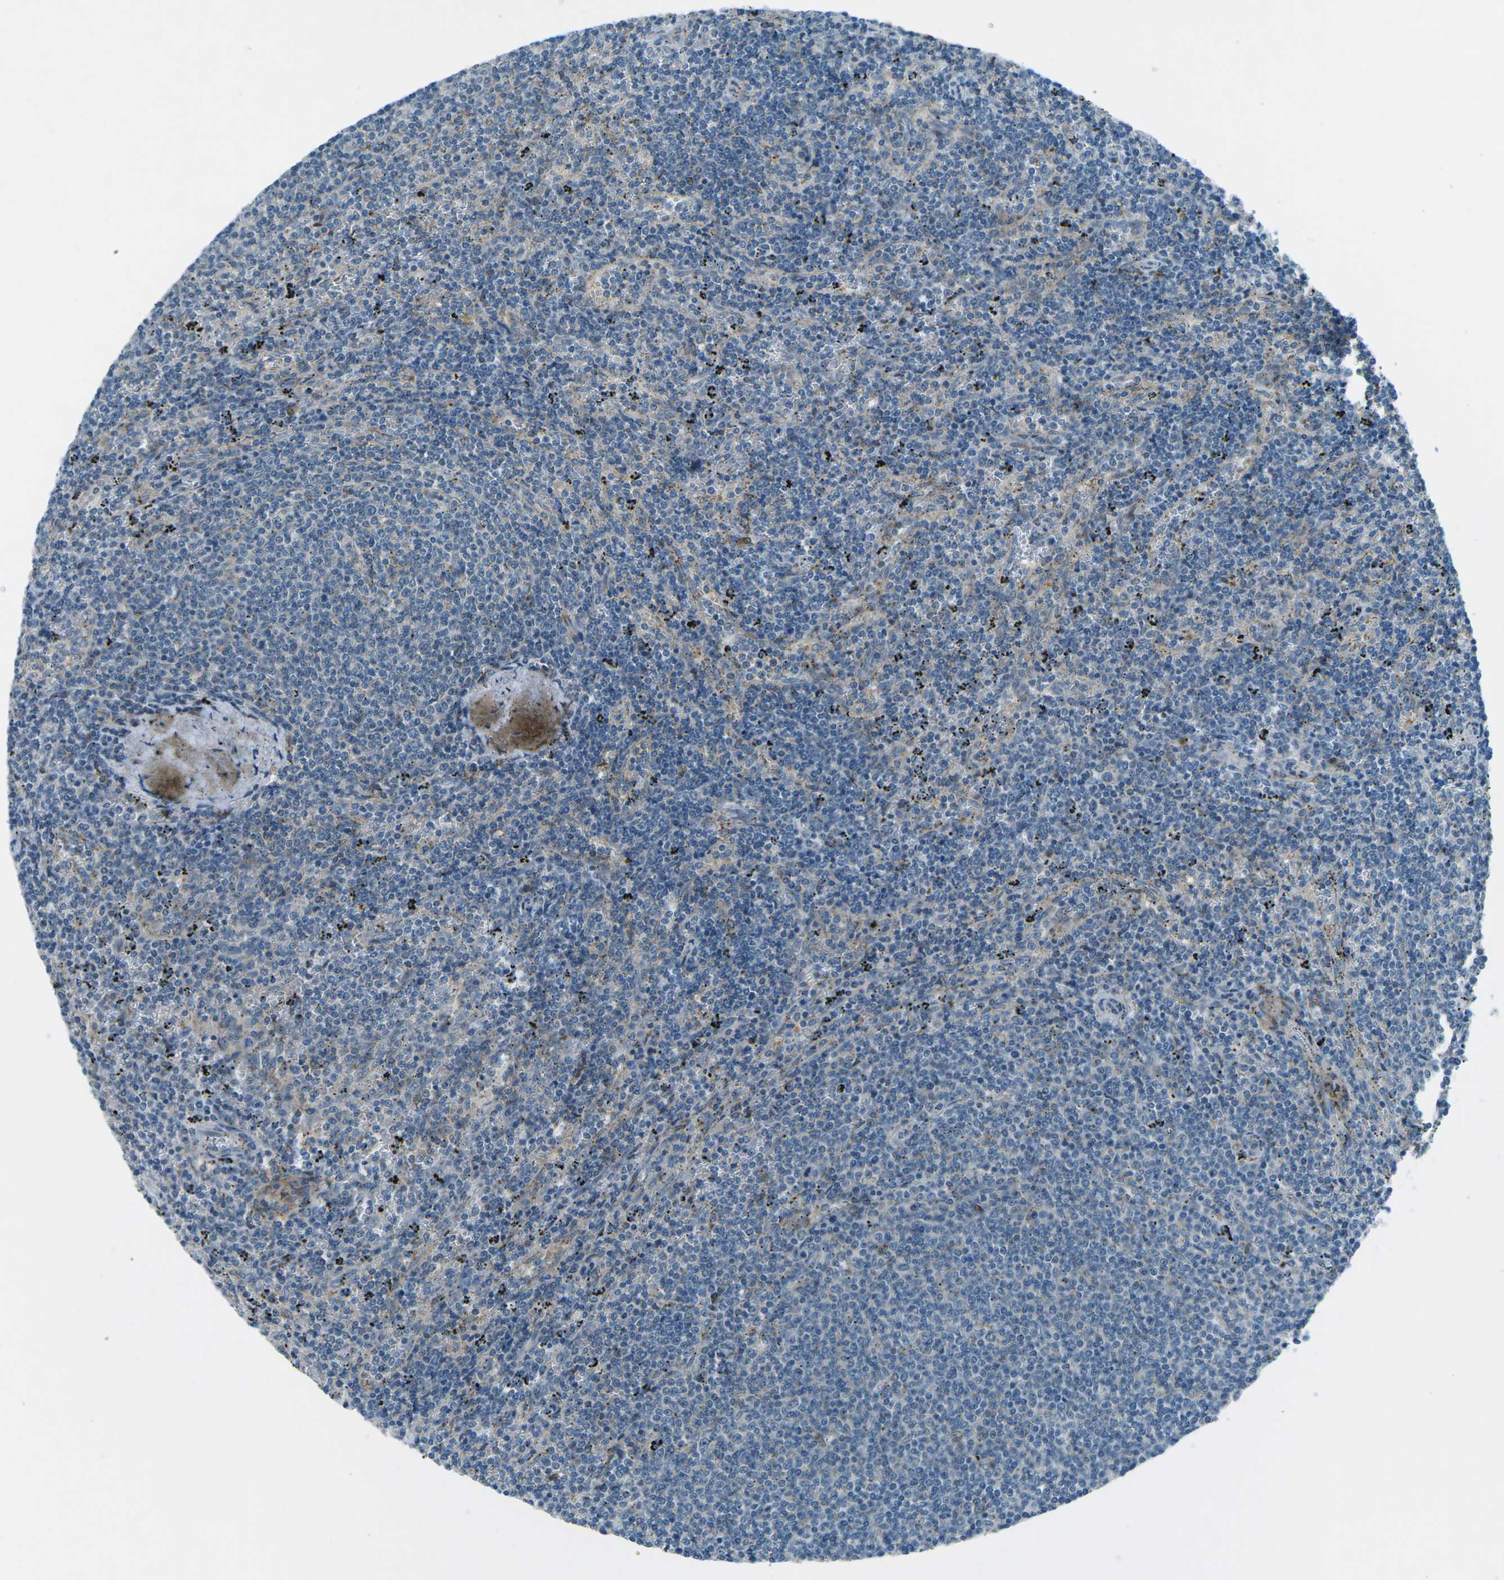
{"staining": {"intensity": "negative", "quantity": "none", "location": "none"}, "tissue": "lymphoma", "cell_type": "Tumor cells", "image_type": "cancer", "snomed": [{"axis": "morphology", "description": "Malignant lymphoma, non-Hodgkin's type, Low grade"}, {"axis": "topography", "description": "Spleen"}], "caption": "Human lymphoma stained for a protein using IHC demonstrates no positivity in tumor cells.", "gene": "PRKCA", "patient": {"sex": "female", "age": 50}}